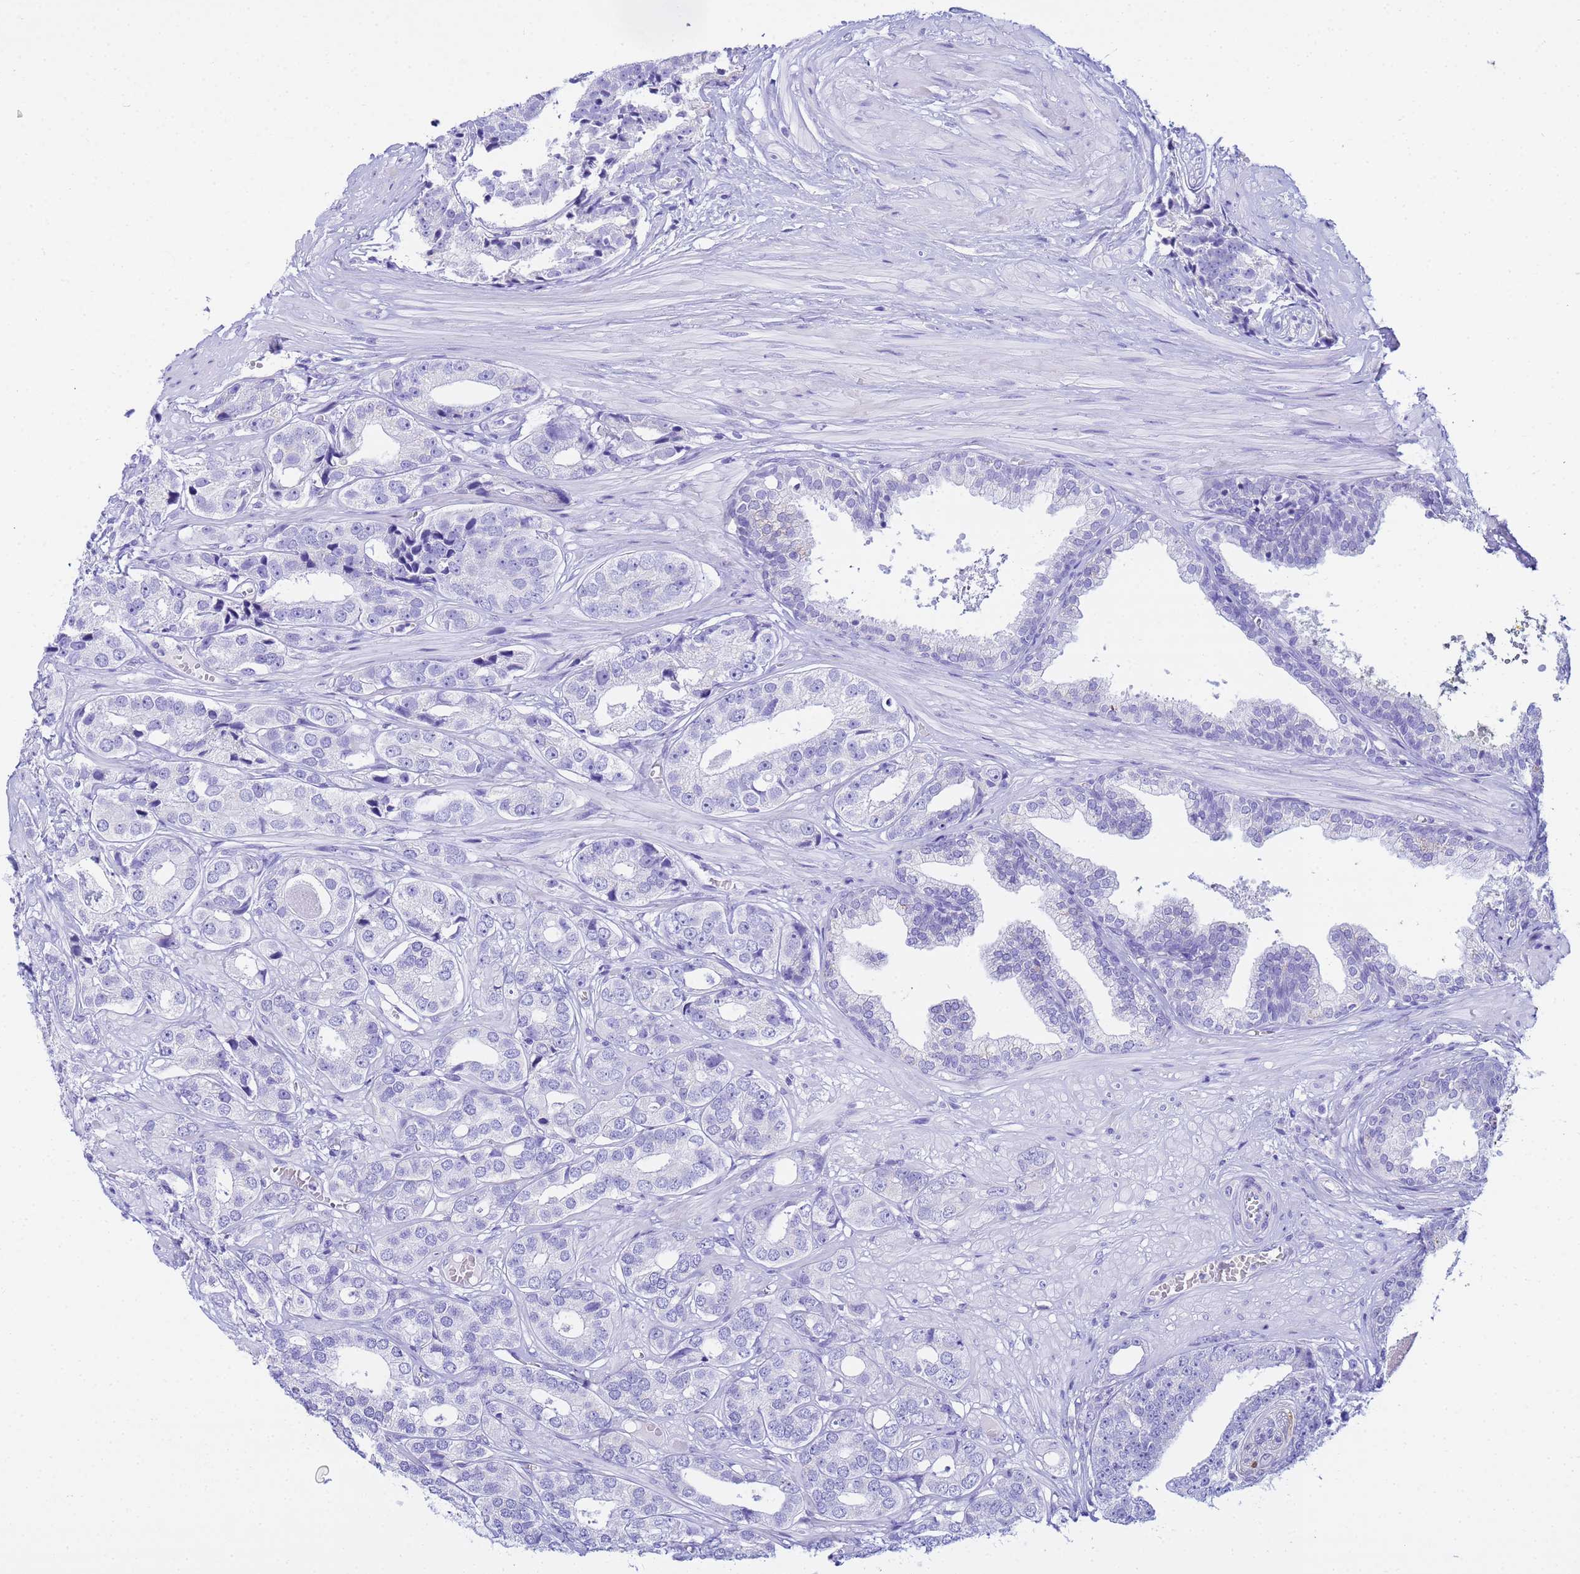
{"staining": {"intensity": "negative", "quantity": "none", "location": "none"}, "tissue": "prostate cancer", "cell_type": "Tumor cells", "image_type": "cancer", "snomed": [{"axis": "morphology", "description": "Adenocarcinoma, High grade"}, {"axis": "topography", "description": "Prostate"}], "caption": "Tumor cells show no significant expression in adenocarcinoma (high-grade) (prostate).", "gene": "AQP12A", "patient": {"sex": "male", "age": 71}}